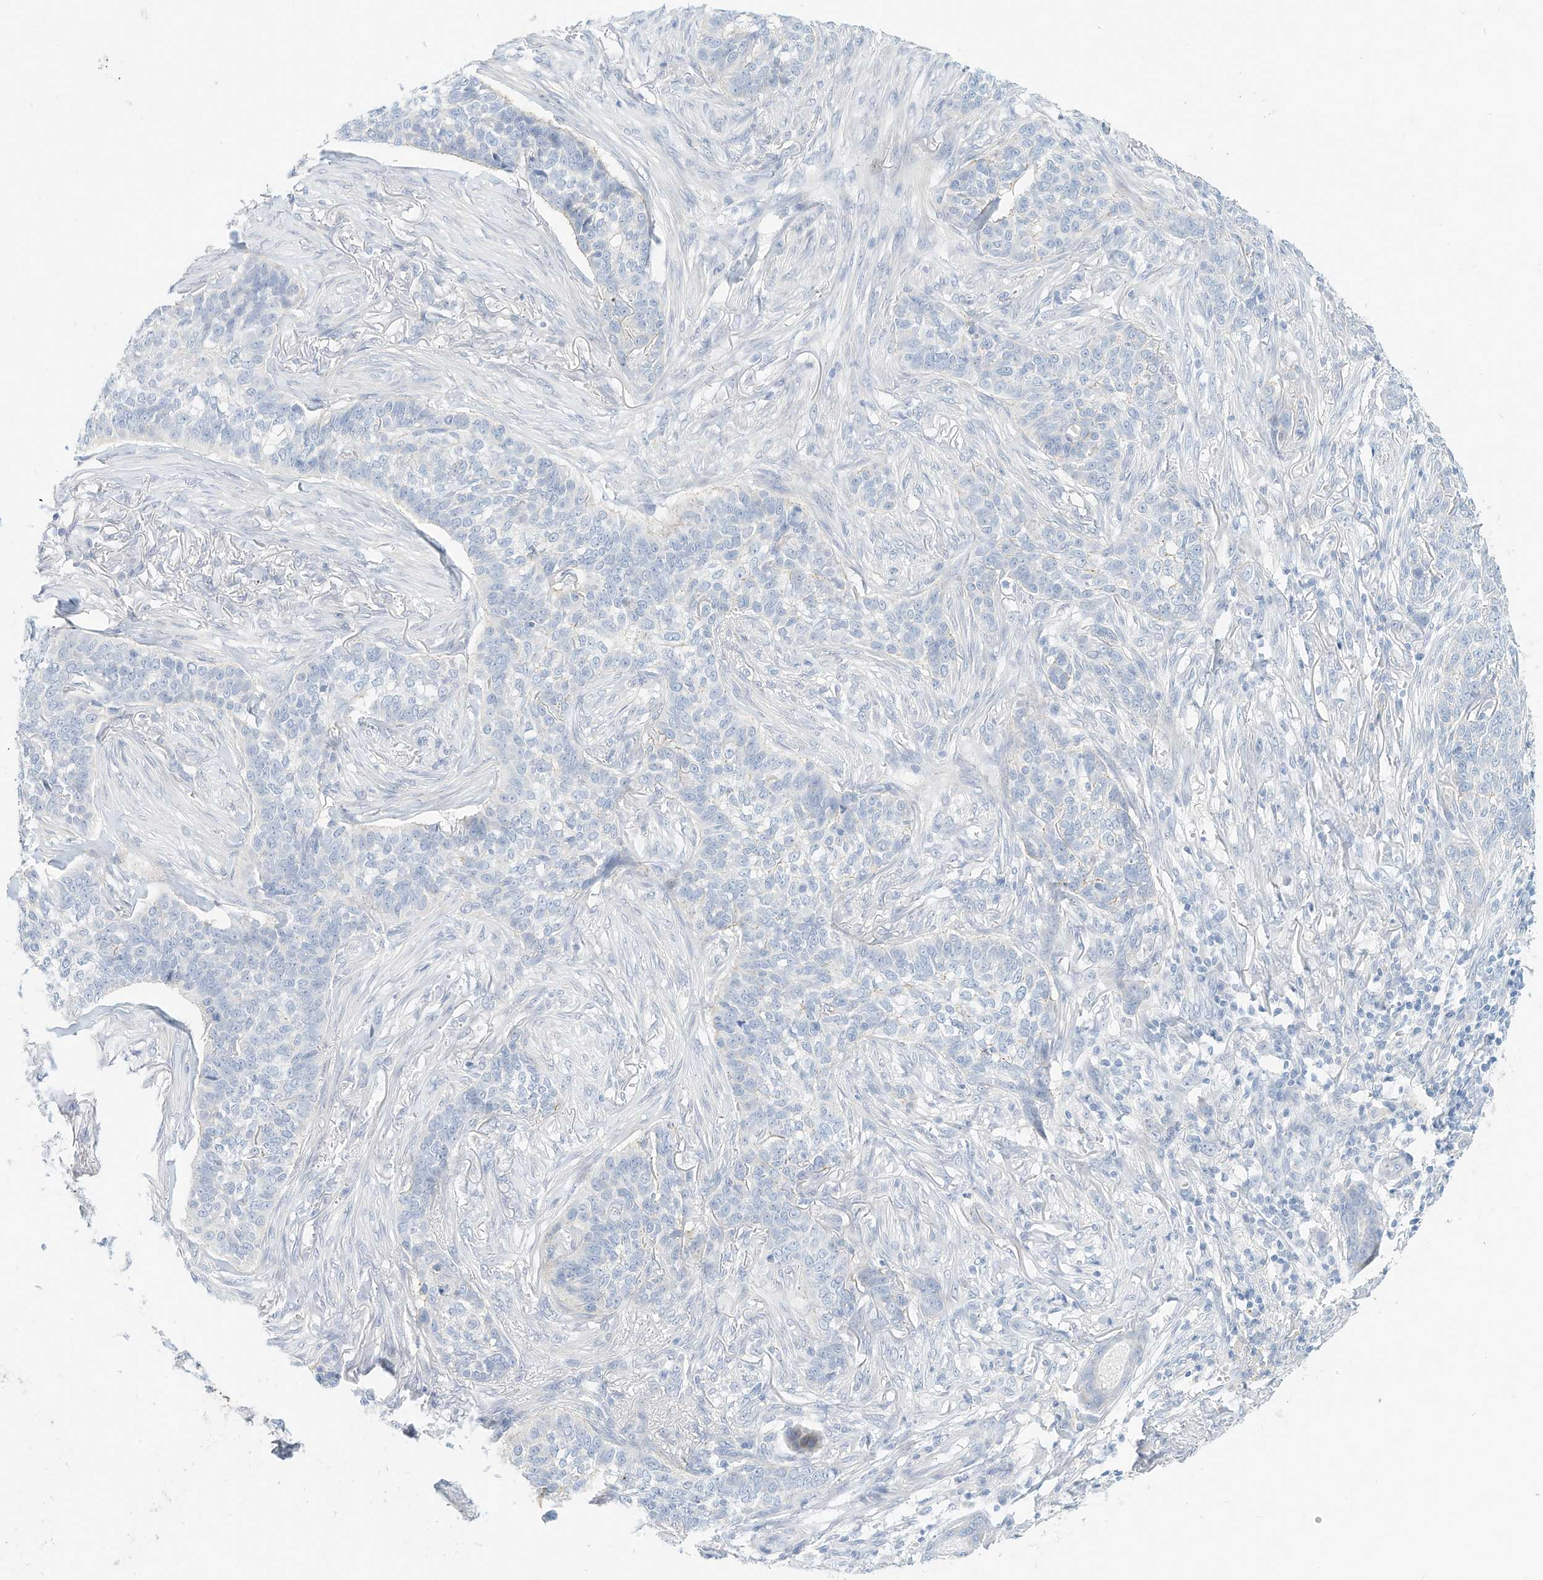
{"staining": {"intensity": "negative", "quantity": "none", "location": "none"}, "tissue": "skin cancer", "cell_type": "Tumor cells", "image_type": "cancer", "snomed": [{"axis": "morphology", "description": "Basal cell carcinoma"}, {"axis": "topography", "description": "Skin"}], "caption": "The histopathology image reveals no significant positivity in tumor cells of skin cancer.", "gene": "SPOCD1", "patient": {"sex": "male", "age": 85}}